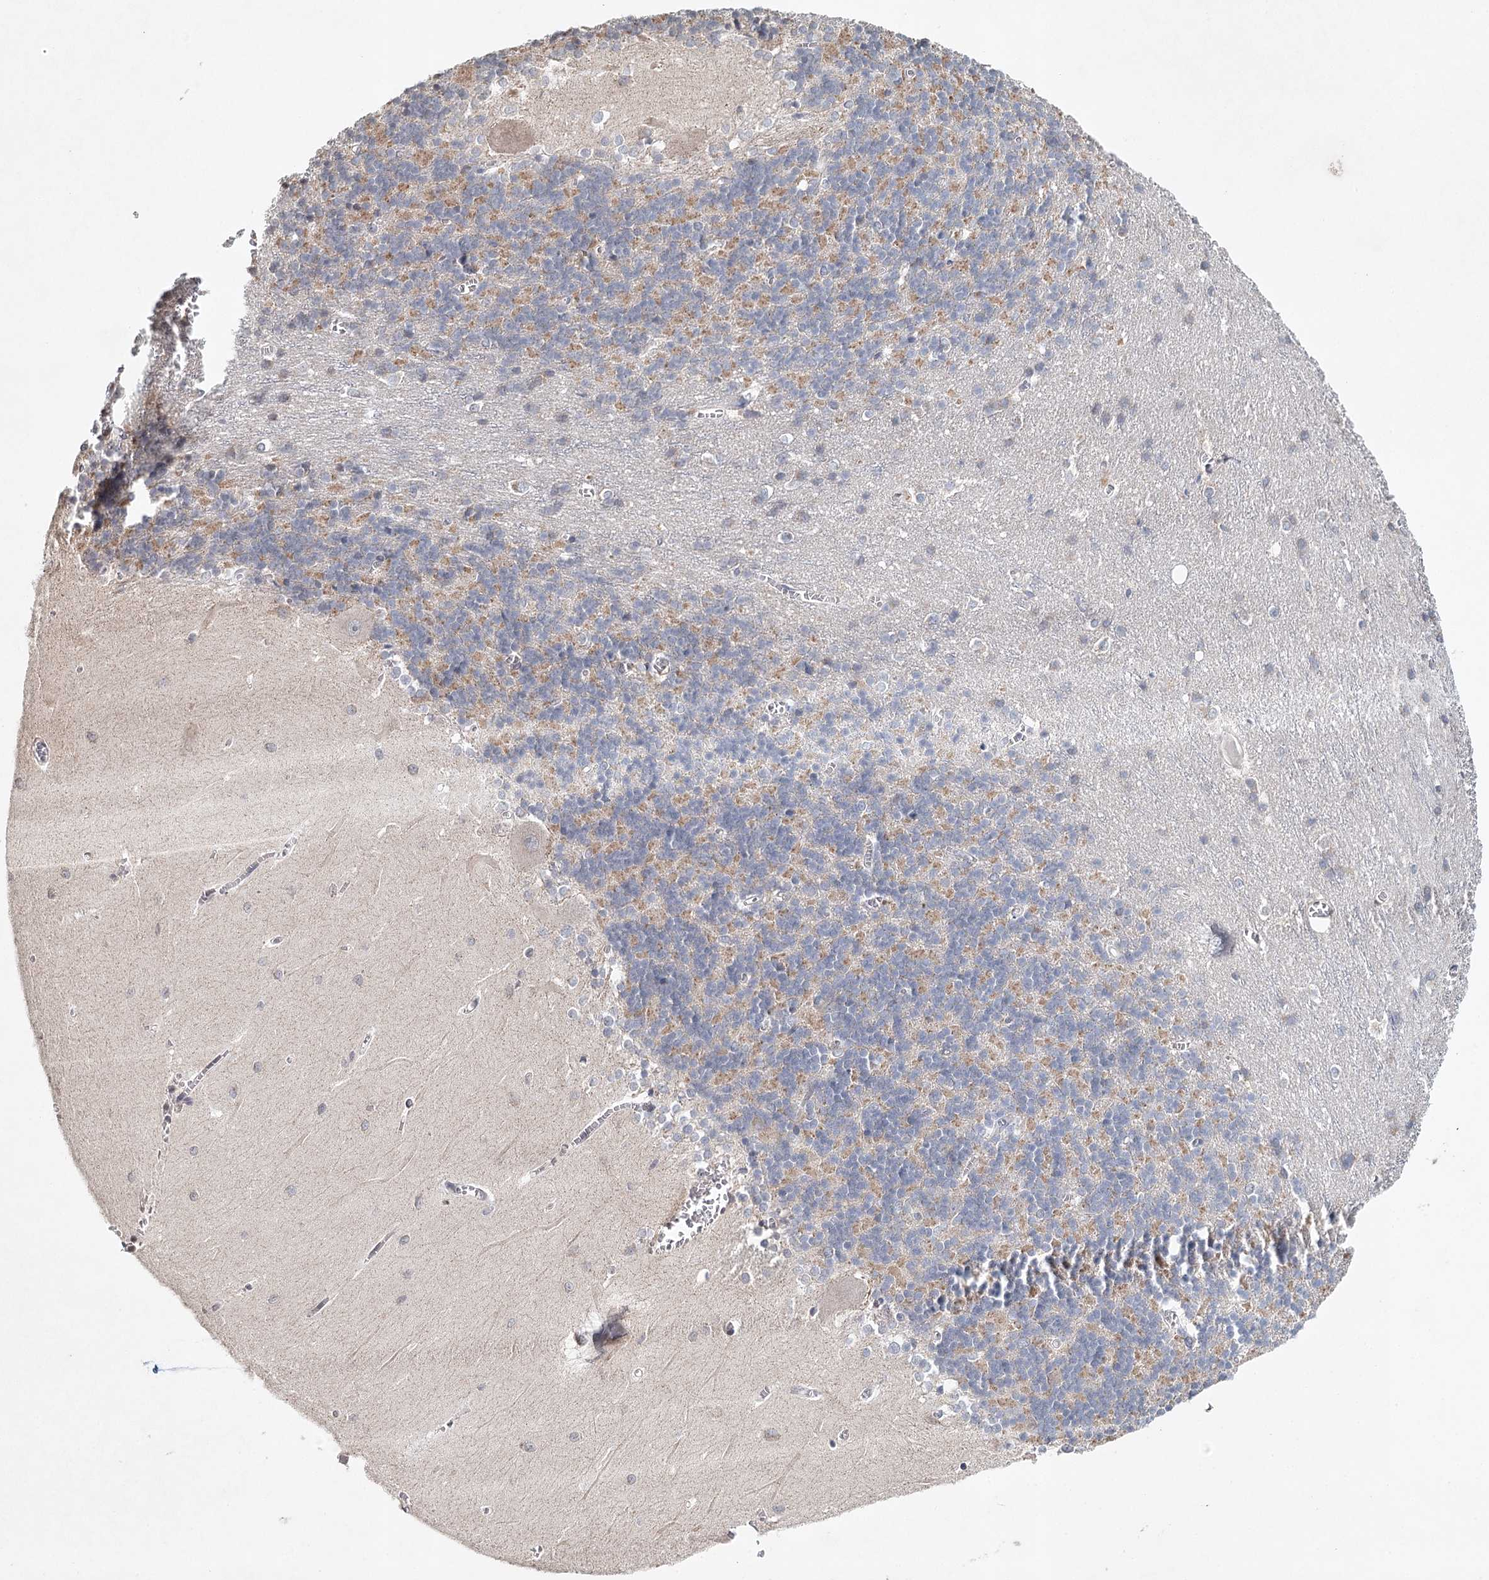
{"staining": {"intensity": "moderate", "quantity": "<25%", "location": "cytoplasmic/membranous"}, "tissue": "cerebellum", "cell_type": "Cells in granular layer", "image_type": "normal", "snomed": [{"axis": "morphology", "description": "Normal tissue, NOS"}, {"axis": "topography", "description": "Cerebellum"}], "caption": "Immunohistochemical staining of benign cerebellum exhibits <25% levels of moderate cytoplasmic/membranous protein expression in about <25% of cells in granular layer.", "gene": "ICOS", "patient": {"sex": "male", "age": 37}}